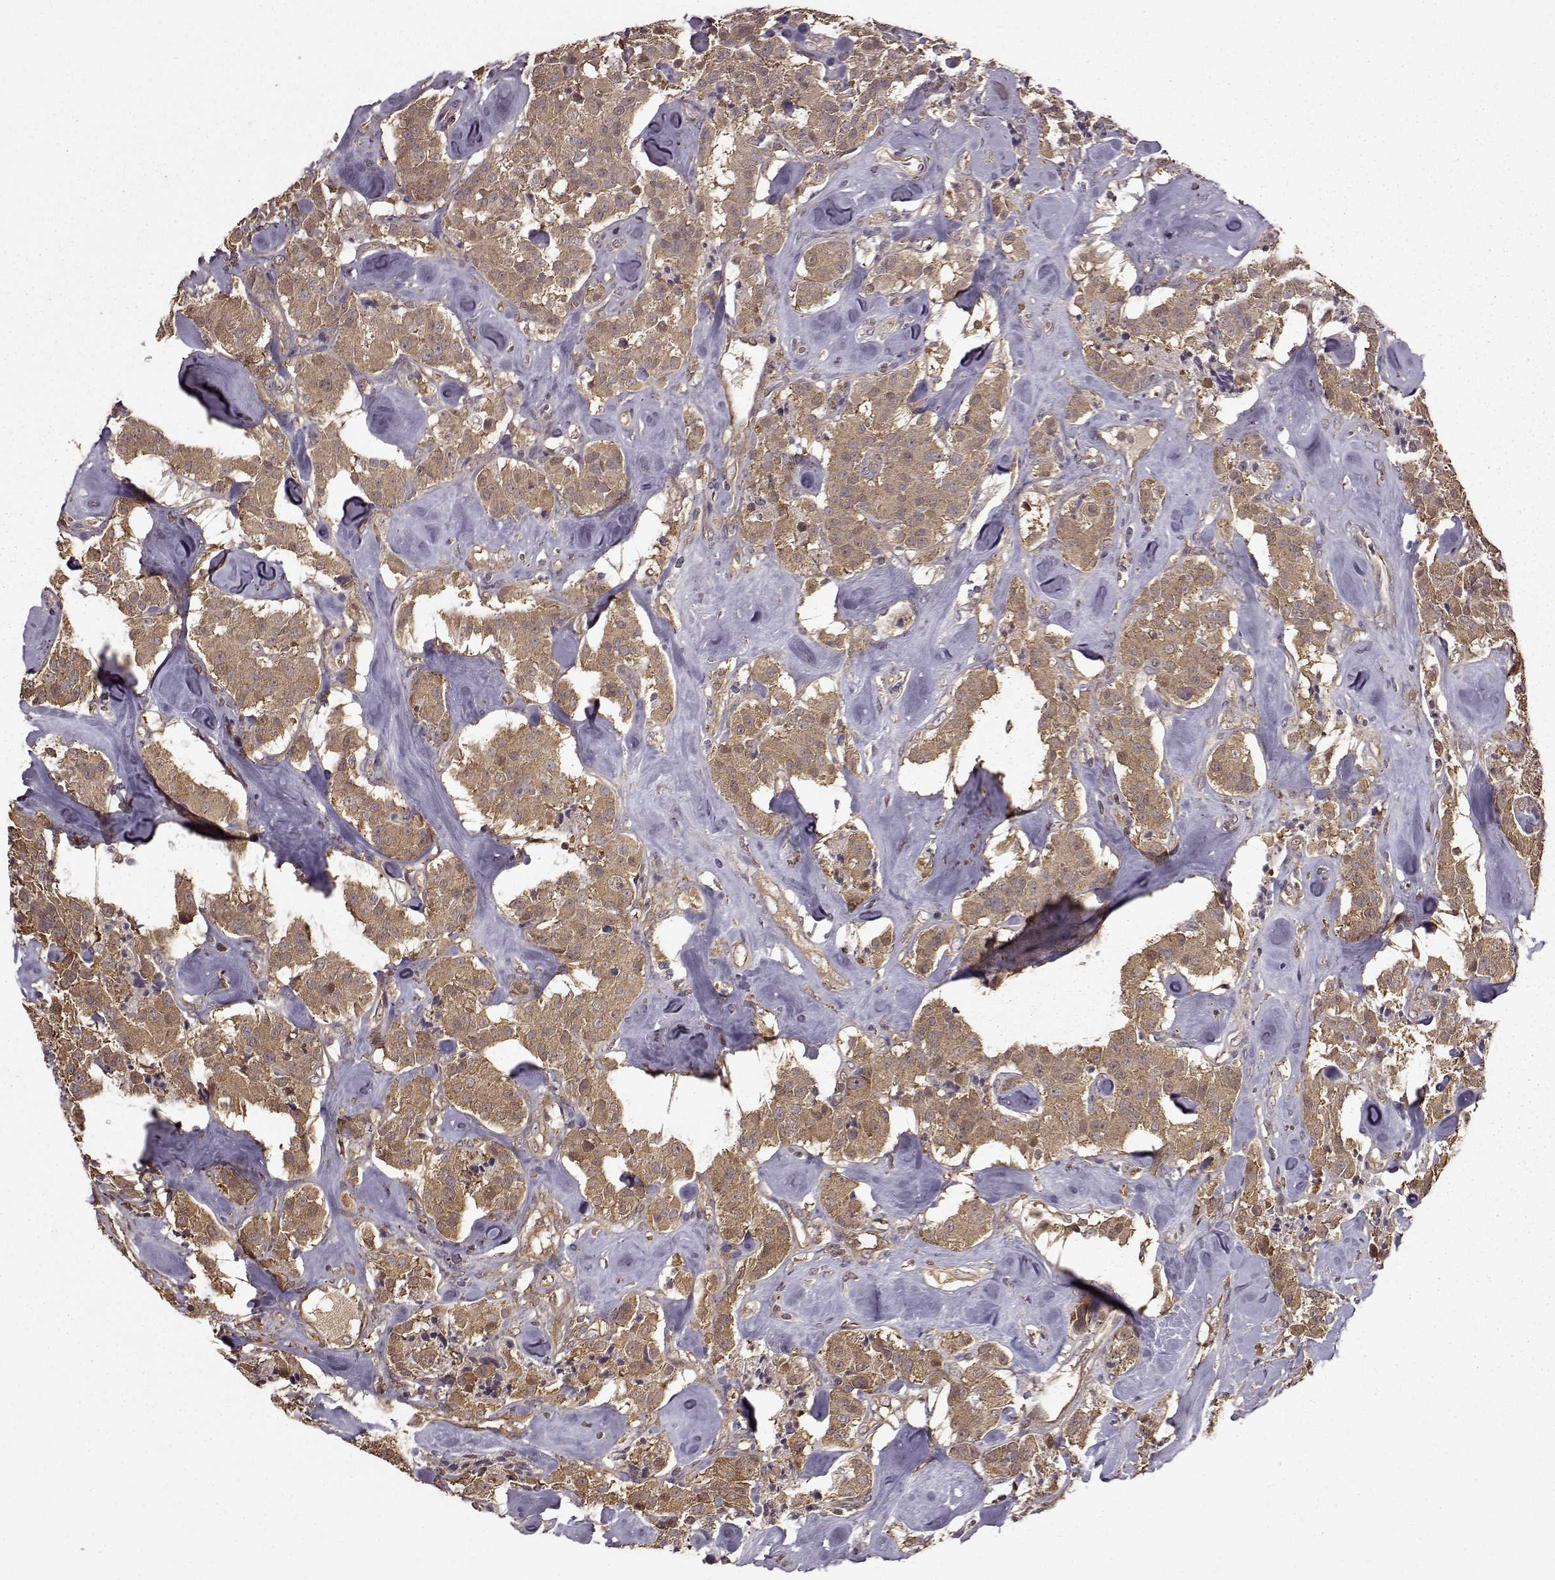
{"staining": {"intensity": "moderate", "quantity": ">75%", "location": "cytoplasmic/membranous"}, "tissue": "carcinoid", "cell_type": "Tumor cells", "image_type": "cancer", "snomed": [{"axis": "morphology", "description": "Carcinoid, malignant, NOS"}, {"axis": "topography", "description": "Pancreas"}], "caption": "Carcinoid (malignant) stained with immunohistochemistry (IHC) demonstrates moderate cytoplasmic/membranous staining in about >75% of tumor cells.", "gene": "NME1-NME2", "patient": {"sex": "male", "age": 41}}